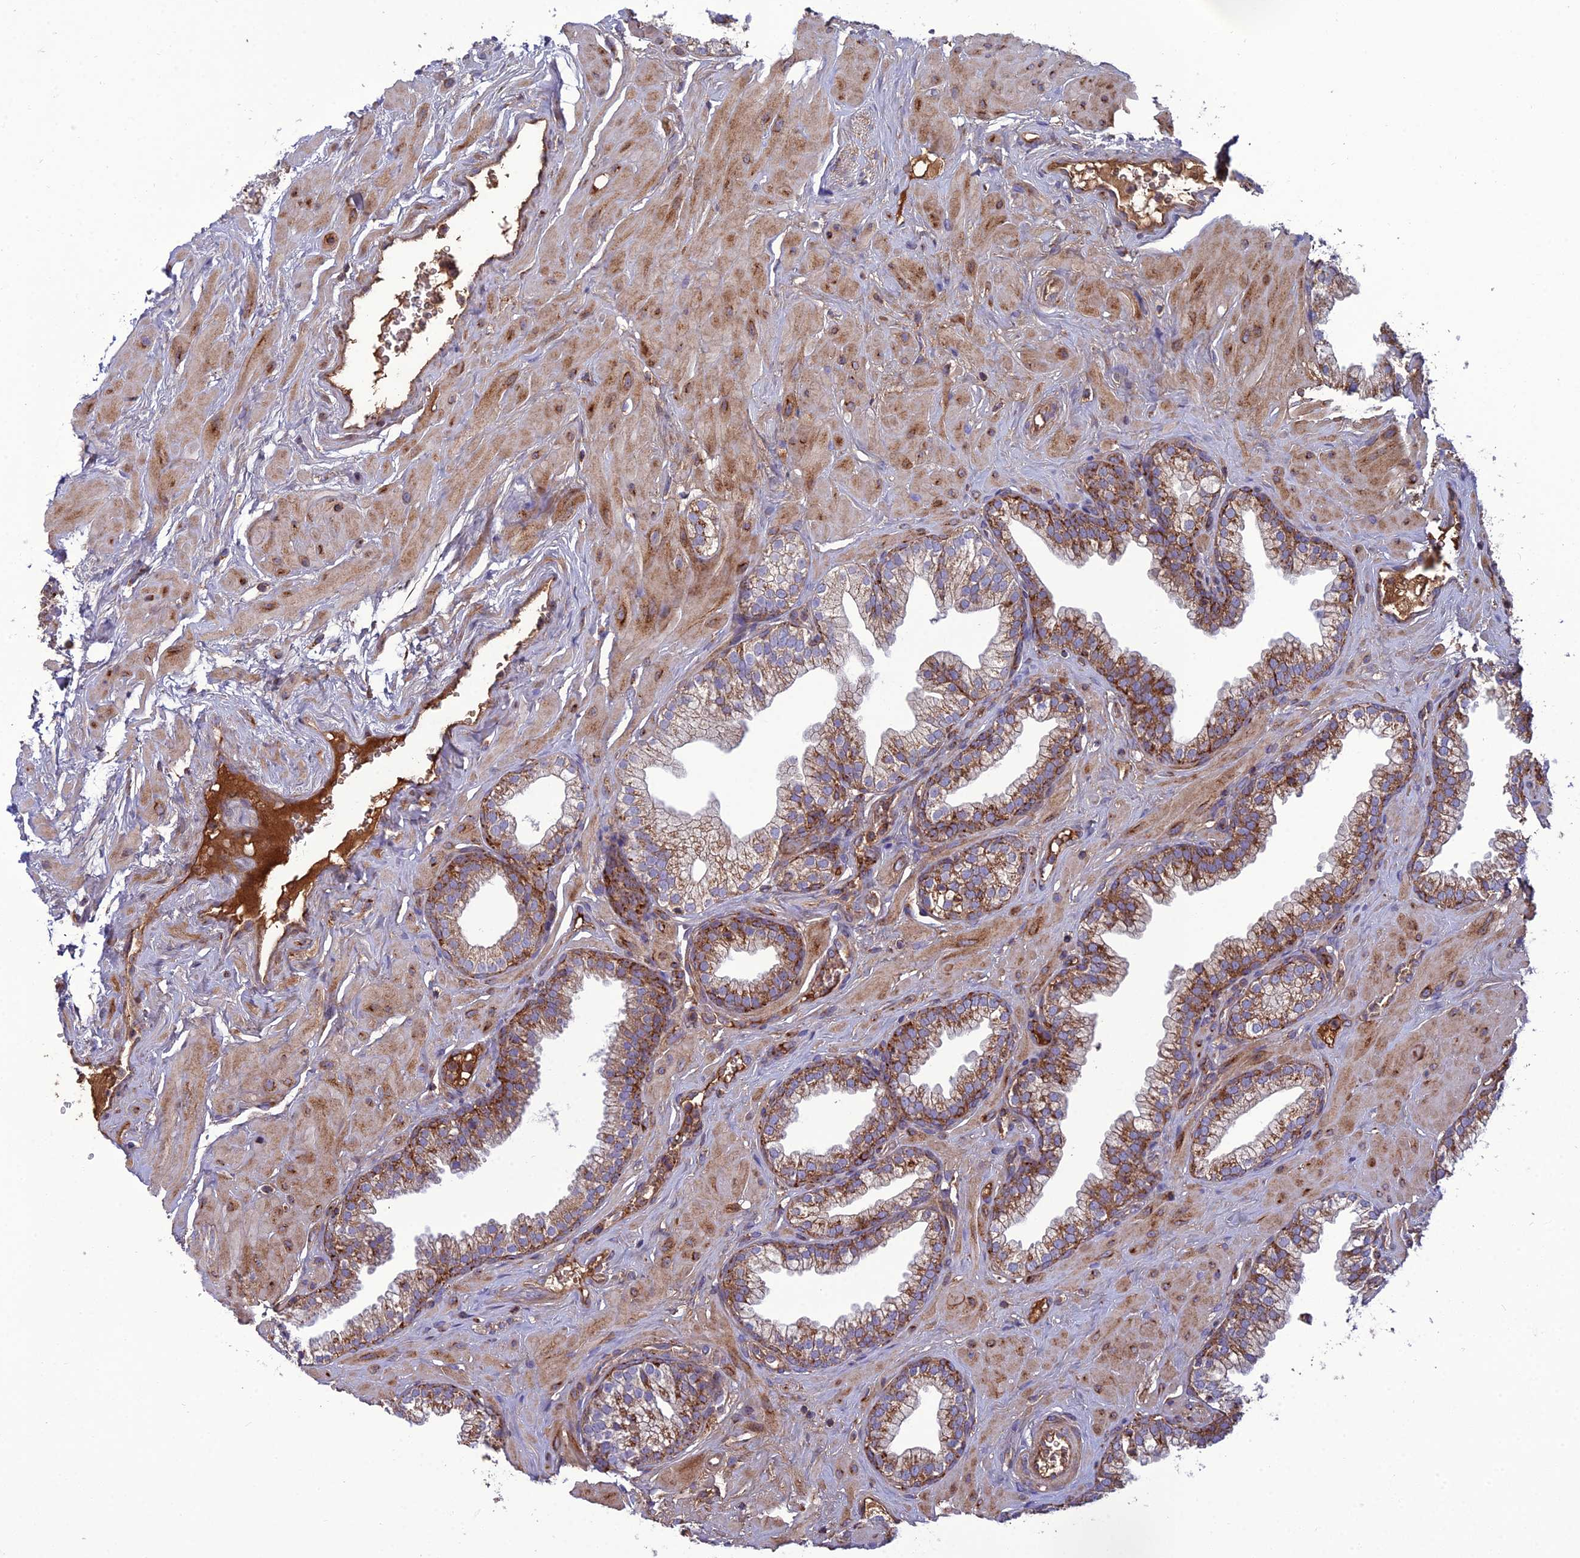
{"staining": {"intensity": "strong", "quantity": "25%-75%", "location": "cytoplasmic/membranous"}, "tissue": "prostate", "cell_type": "Glandular cells", "image_type": "normal", "snomed": [{"axis": "morphology", "description": "Normal tissue, NOS"}, {"axis": "morphology", "description": "Urothelial carcinoma, Low grade"}, {"axis": "topography", "description": "Urinary bladder"}, {"axis": "topography", "description": "Prostate"}], "caption": "An IHC micrograph of normal tissue is shown. Protein staining in brown shows strong cytoplasmic/membranous positivity in prostate within glandular cells. The staining was performed using DAB to visualize the protein expression in brown, while the nuclei were stained in blue with hematoxylin (Magnification: 20x).", "gene": "LNPEP", "patient": {"sex": "male", "age": 60}}